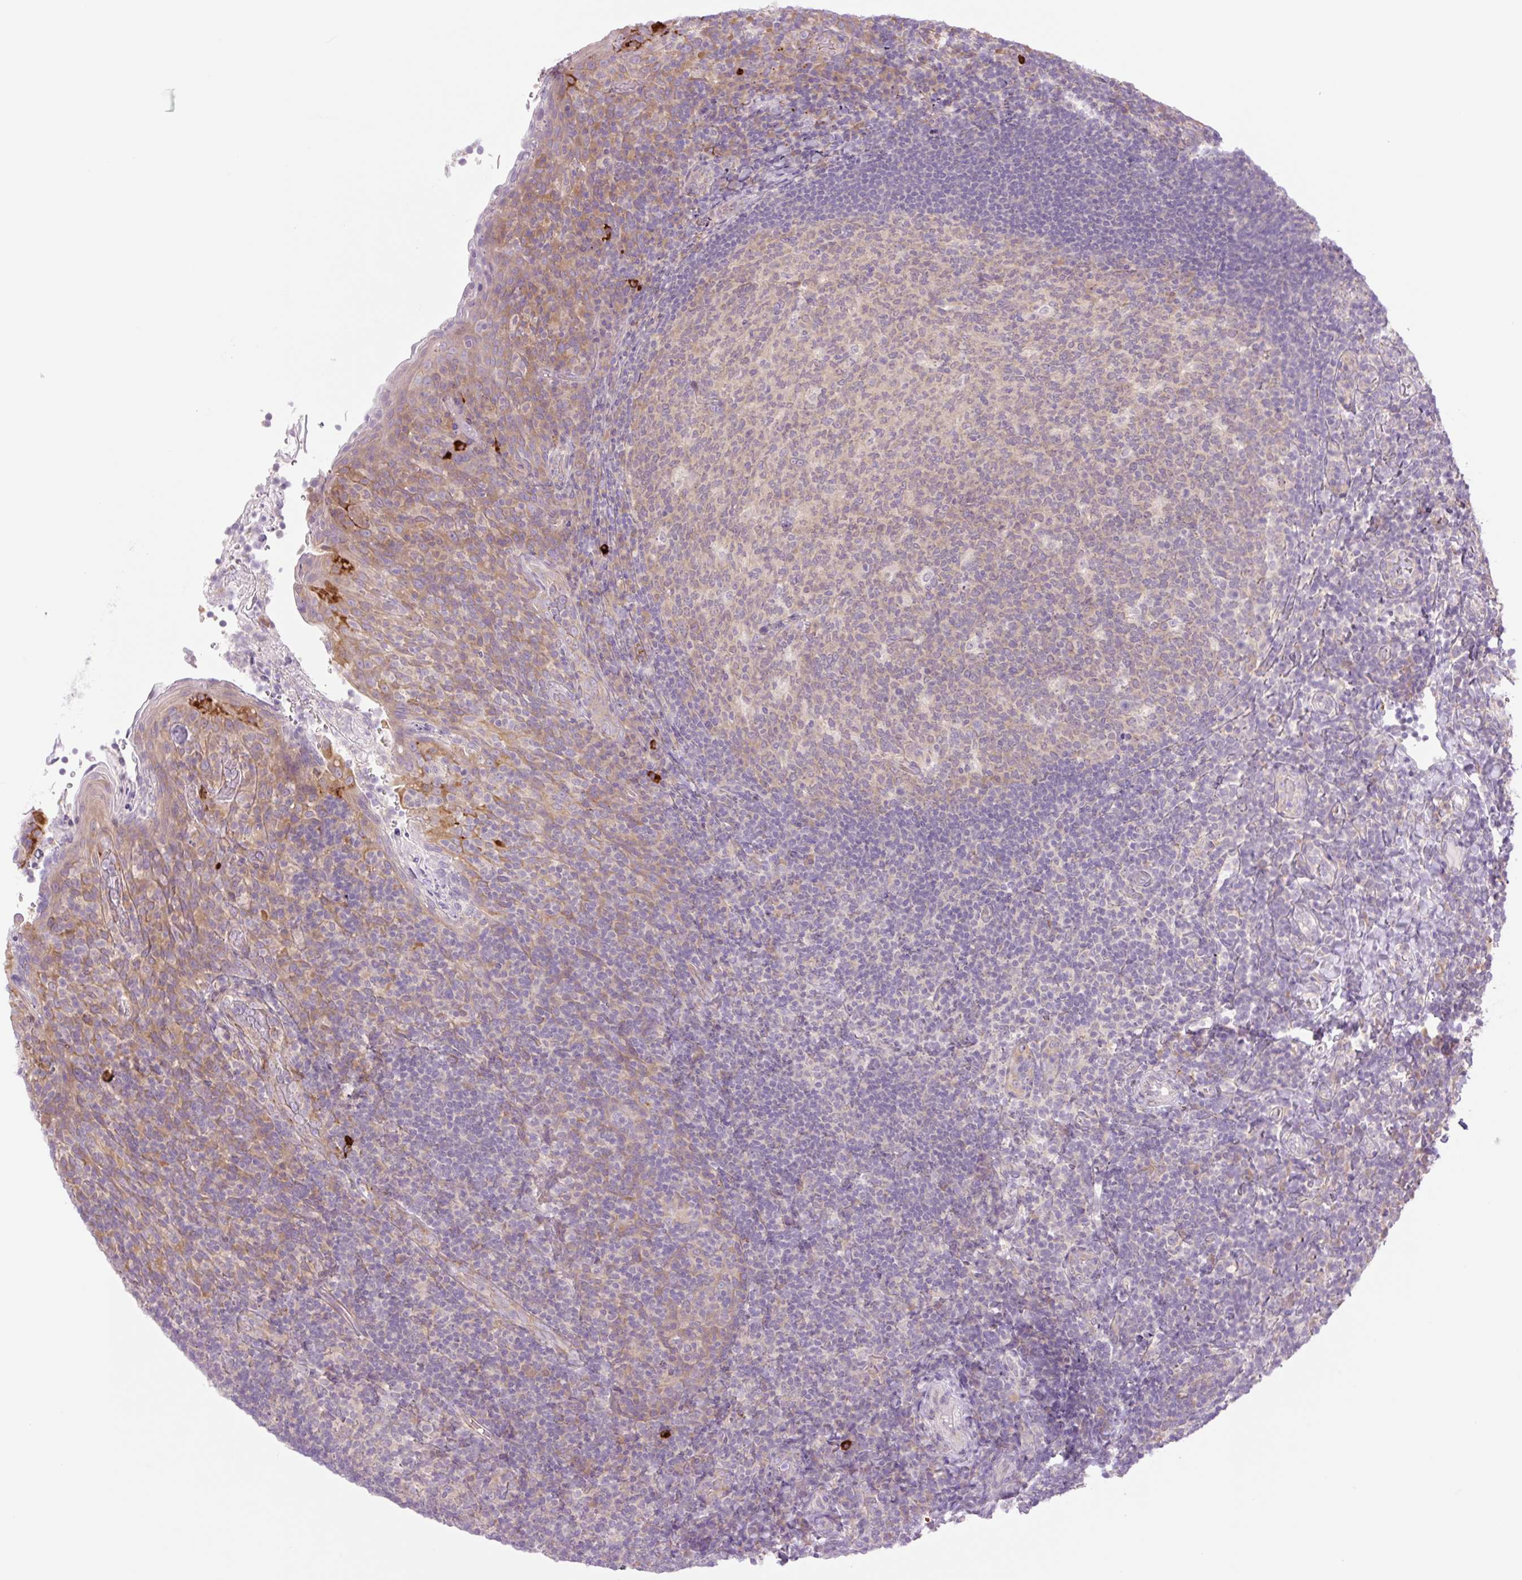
{"staining": {"intensity": "weak", "quantity": "25%-75%", "location": "cytoplasmic/membranous"}, "tissue": "tonsil", "cell_type": "Germinal center cells", "image_type": "normal", "snomed": [{"axis": "morphology", "description": "Normal tissue, NOS"}, {"axis": "topography", "description": "Tonsil"}], "caption": "Germinal center cells show low levels of weak cytoplasmic/membranous expression in about 25%-75% of cells in normal tonsil. The staining is performed using DAB brown chromogen to label protein expression. The nuclei are counter-stained blue using hematoxylin.", "gene": "COL5A1", "patient": {"sex": "female", "age": 10}}